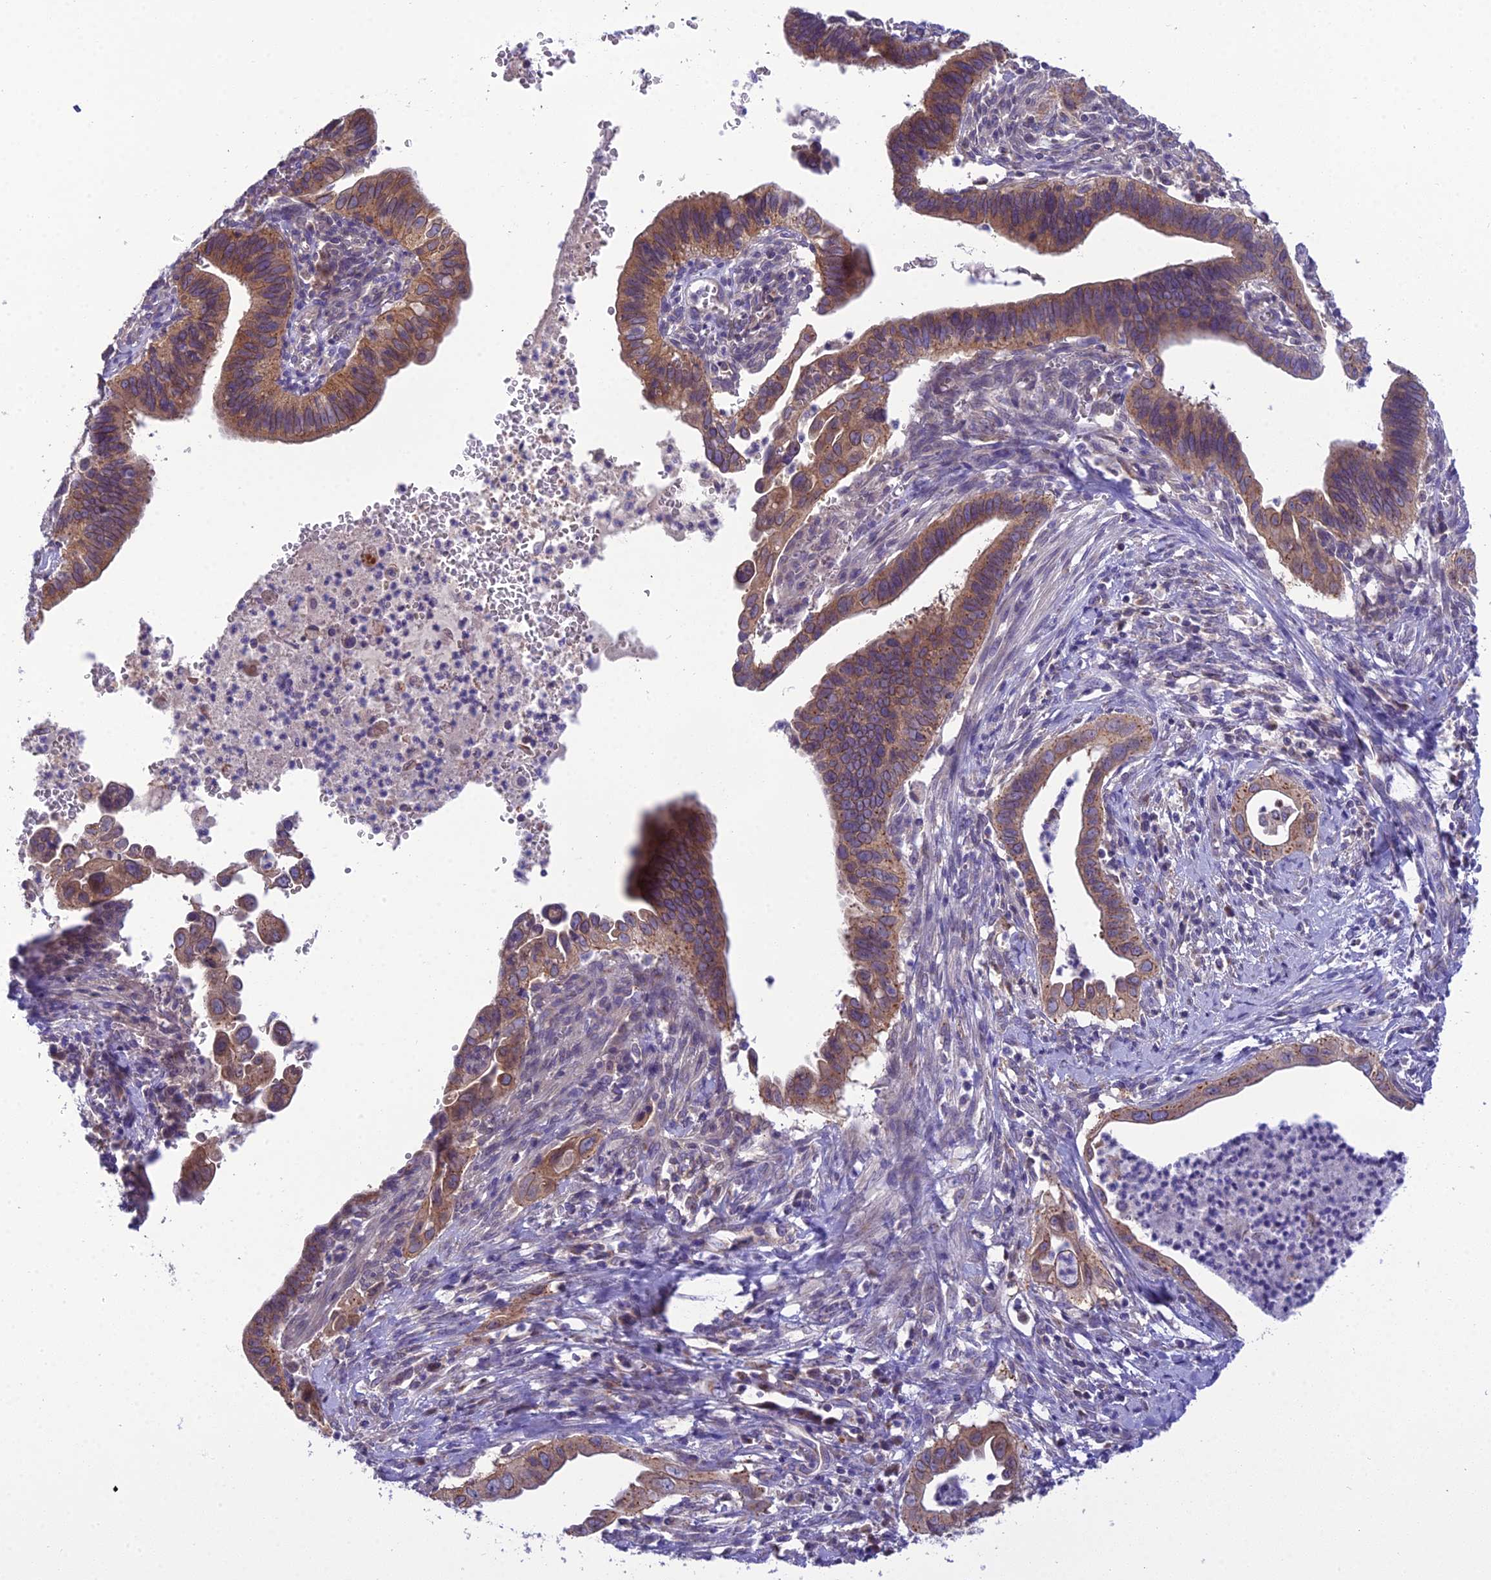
{"staining": {"intensity": "moderate", "quantity": ">75%", "location": "cytoplasmic/membranous"}, "tissue": "cervical cancer", "cell_type": "Tumor cells", "image_type": "cancer", "snomed": [{"axis": "morphology", "description": "Adenocarcinoma, NOS"}, {"axis": "topography", "description": "Cervix"}], "caption": "Immunohistochemistry (IHC) of human adenocarcinoma (cervical) displays medium levels of moderate cytoplasmic/membranous staining in about >75% of tumor cells.", "gene": "GOLPH3", "patient": {"sex": "female", "age": 42}}